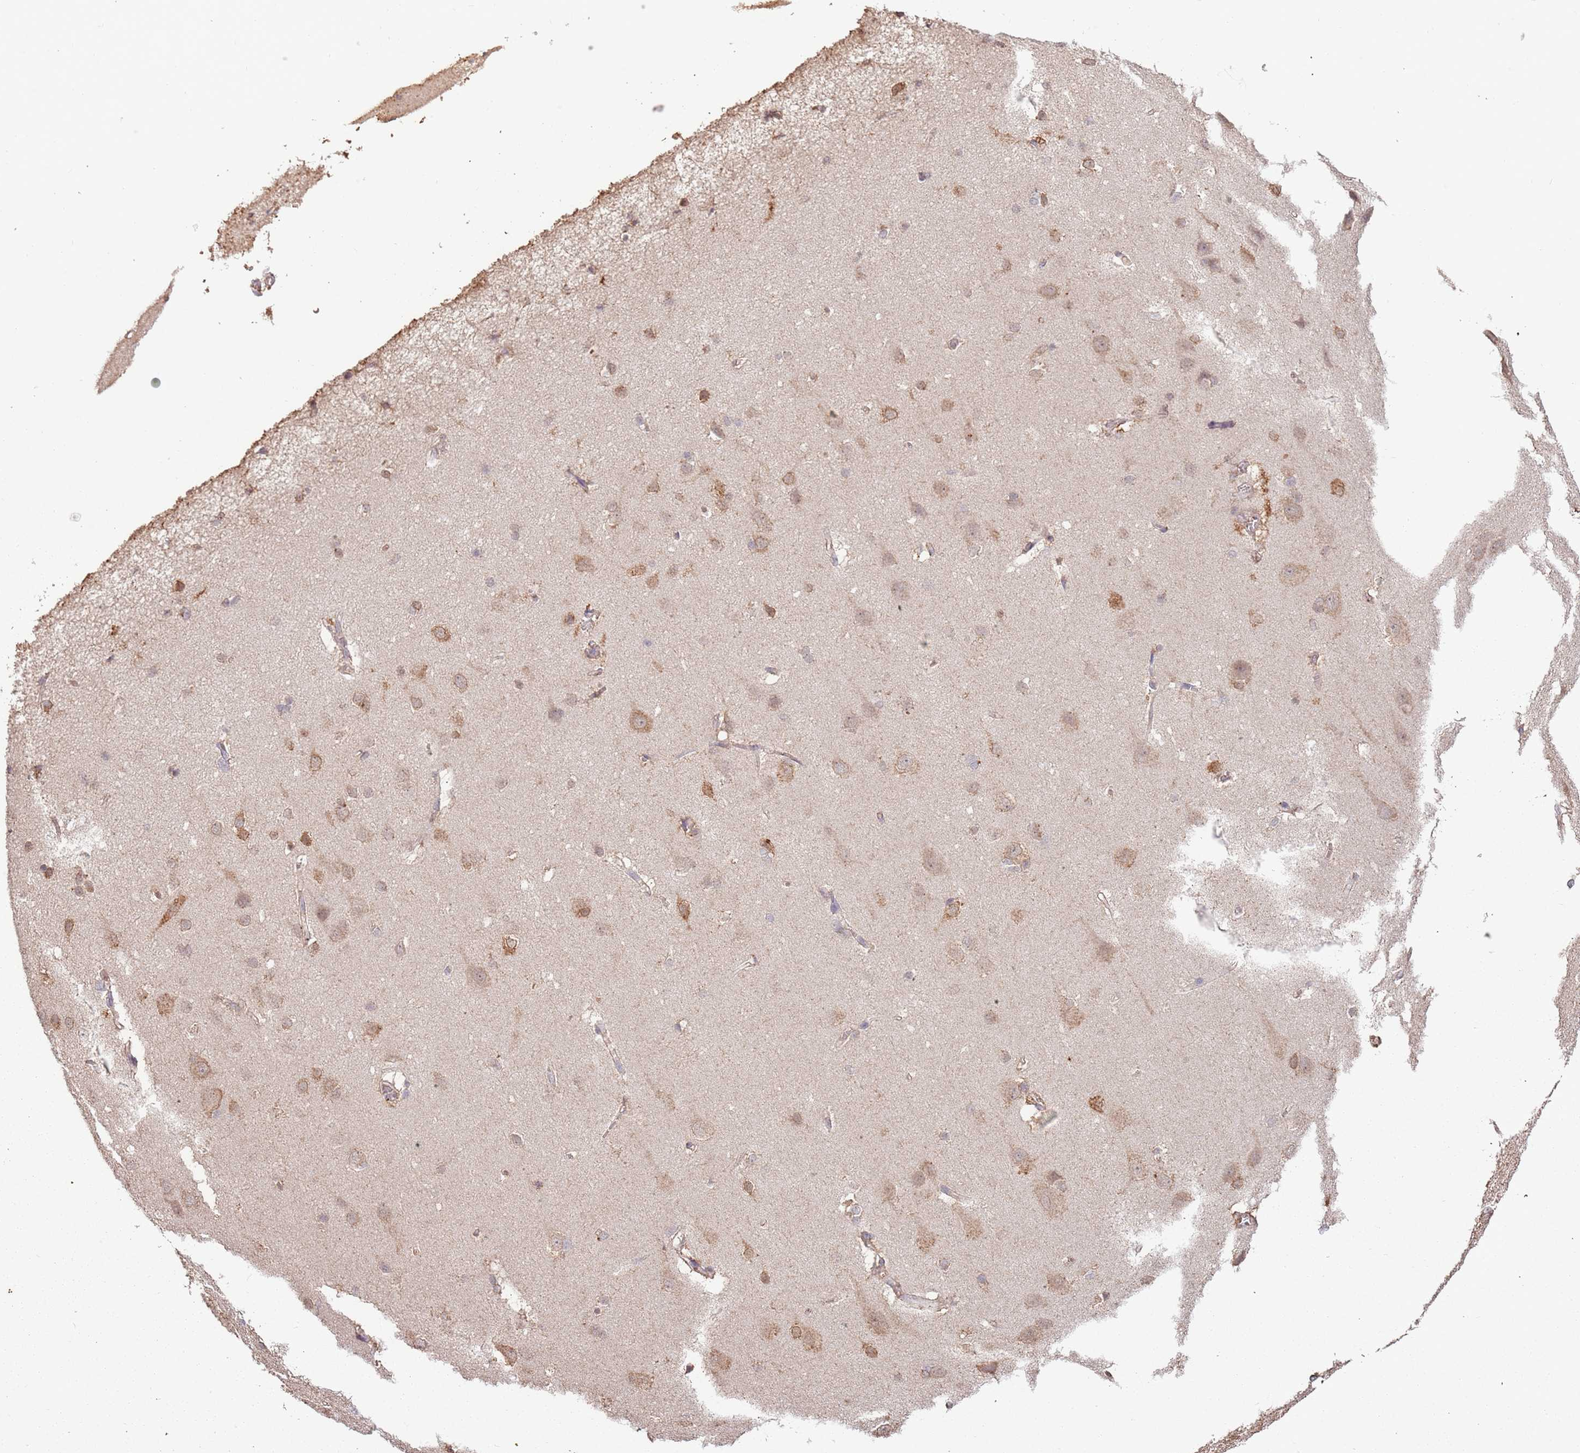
{"staining": {"intensity": "weak", "quantity": ">75%", "location": "cytoplasmic/membranous"}, "tissue": "cerebral cortex", "cell_type": "Endothelial cells", "image_type": "normal", "snomed": [{"axis": "morphology", "description": "Normal tissue, NOS"}, {"axis": "topography", "description": "Cerebral cortex"}], "caption": "This micrograph reveals immunohistochemistry (IHC) staining of benign cerebral cortex, with low weak cytoplasmic/membranous staining in approximately >75% of endothelial cells.", "gene": "ATOSB", "patient": {"sex": "male", "age": 37}}